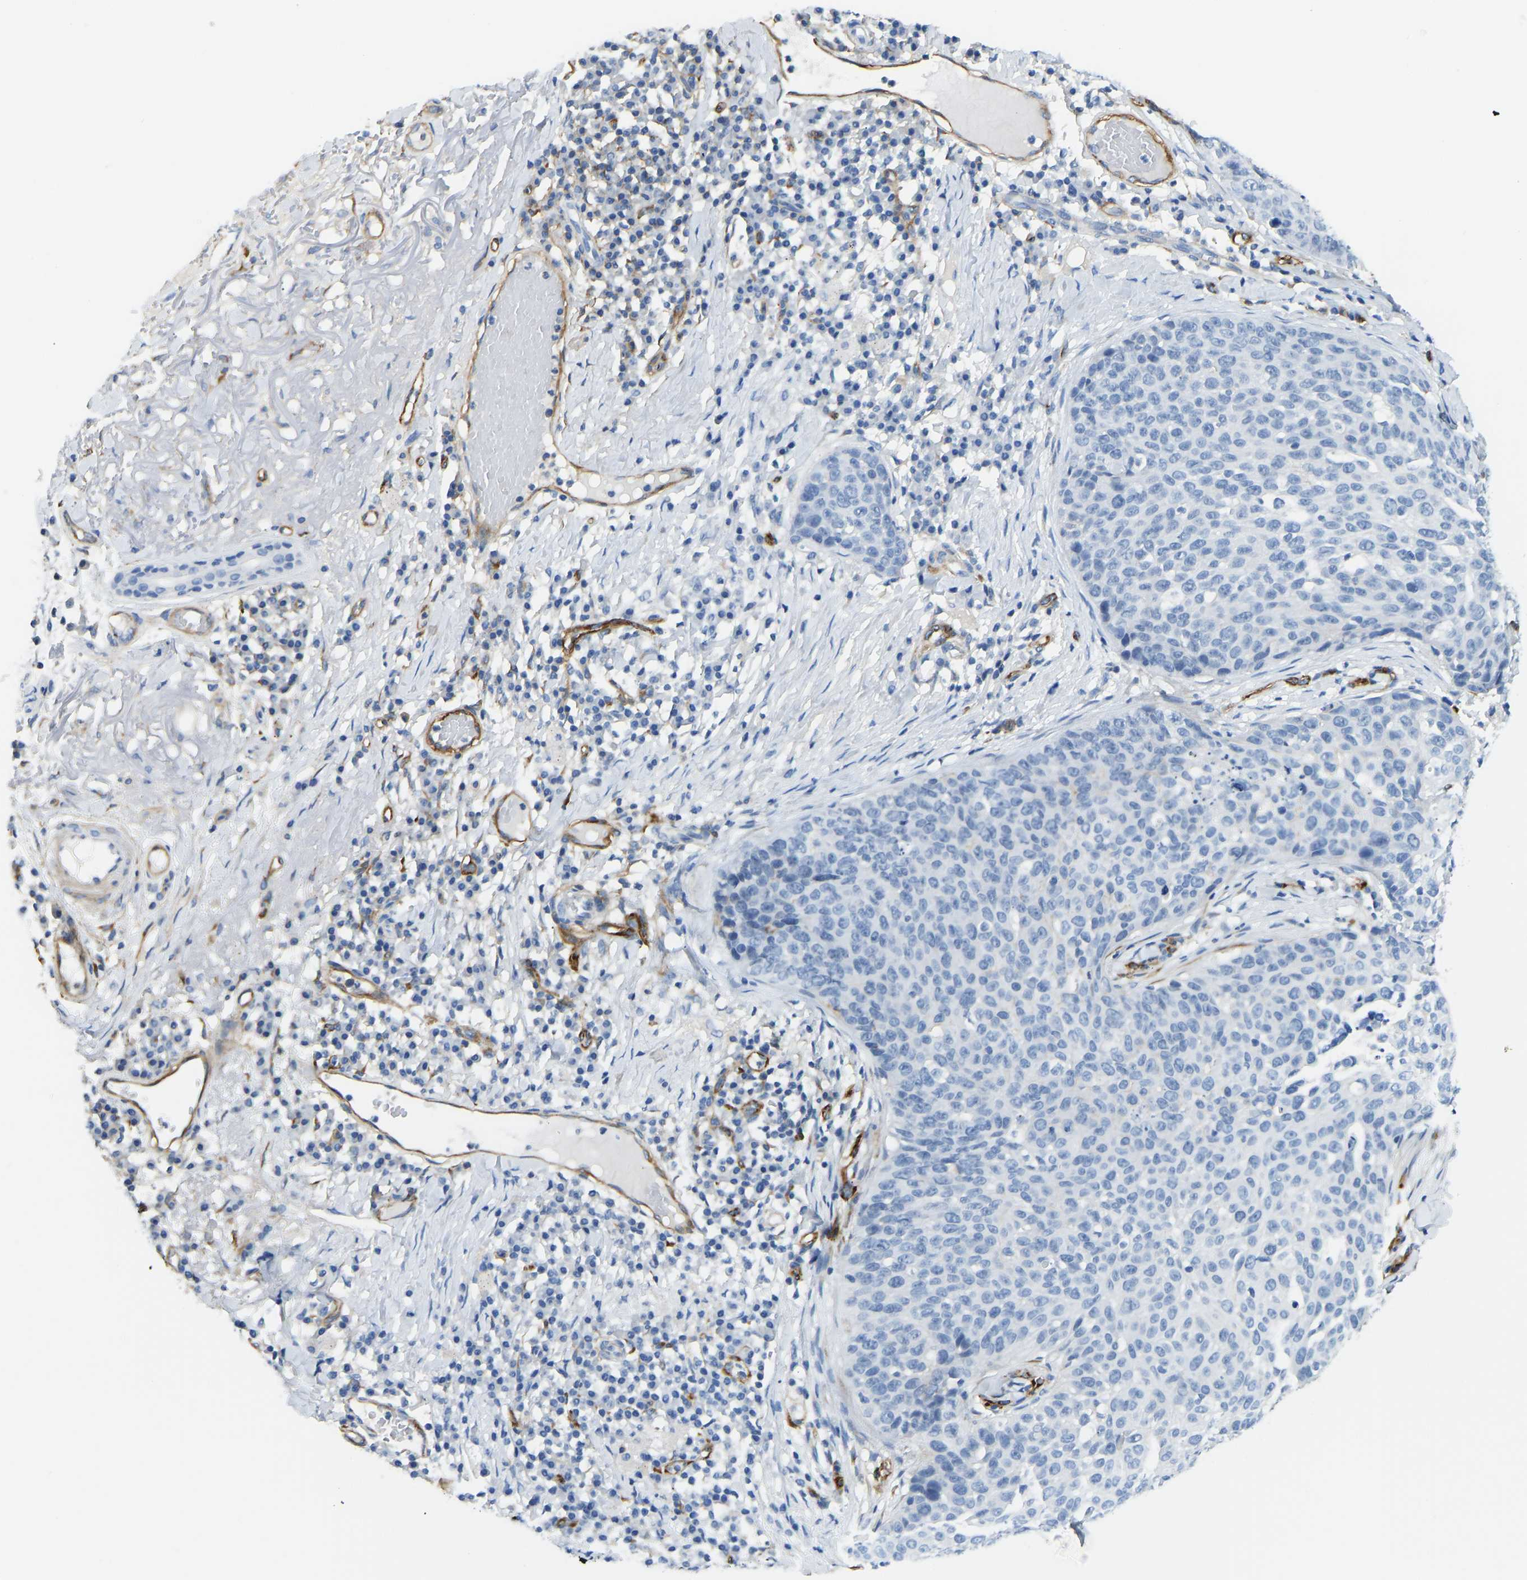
{"staining": {"intensity": "negative", "quantity": "none", "location": "none"}, "tissue": "skin cancer", "cell_type": "Tumor cells", "image_type": "cancer", "snomed": [{"axis": "morphology", "description": "Squamous cell carcinoma in situ, NOS"}, {"axis": "morphology", "description": "Squamous cell carcinoma, NOS"}, {"axis": "topography", "description": "Skin"}], "caption": "Protein analysis of squamous cell carcinoma (skin) demonstrates no significant staining in tumor cells.", "gene": "COL15A1", "patient": {"sex": "male", "age": 93}}